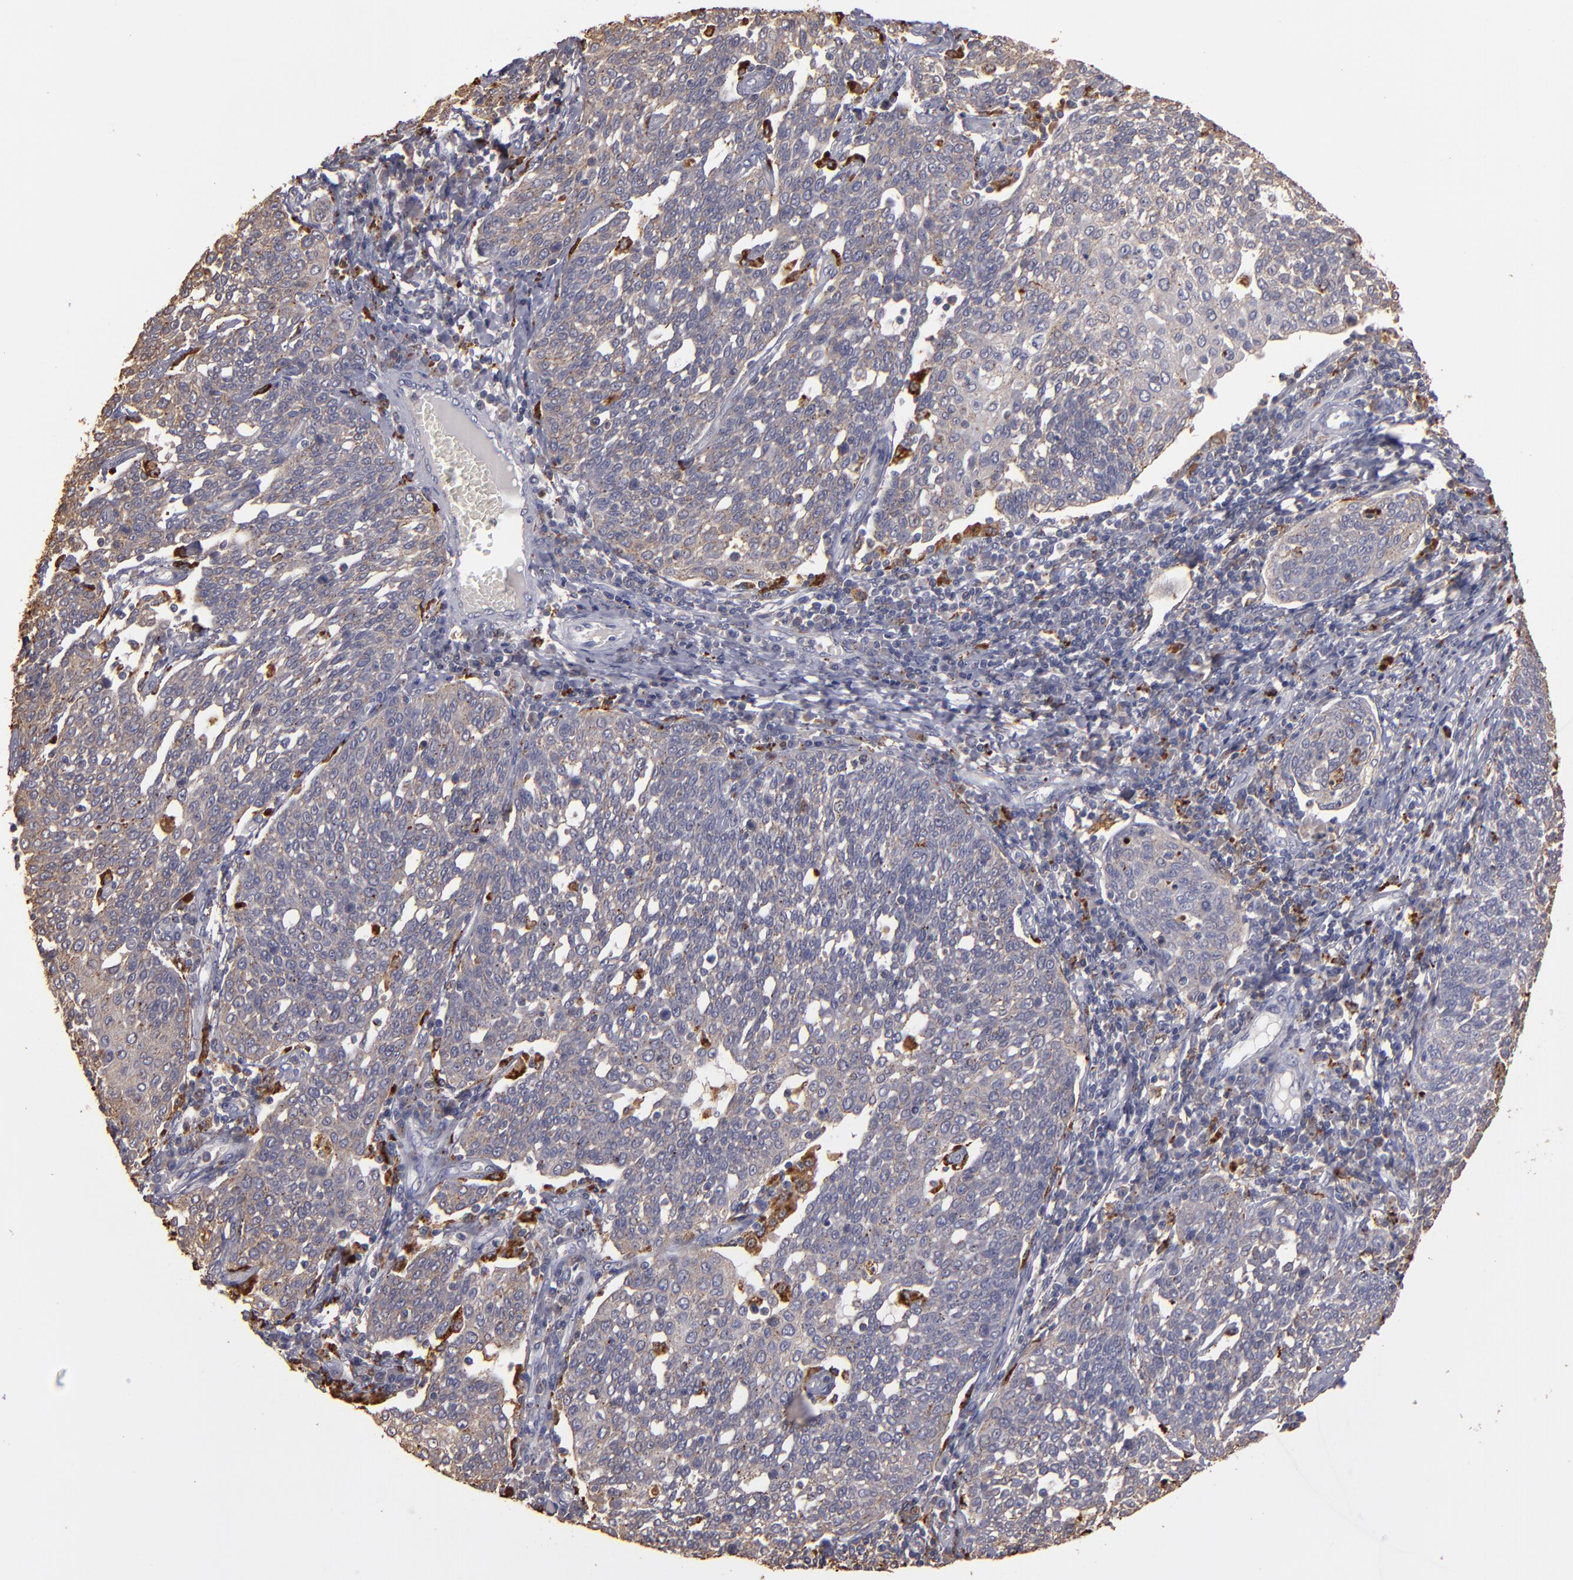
{"staining": {"intensity": "weak", "quantity": ">75%", "location": "cytoplasmic/membranous"}, "tissue": "cervical cancer", "cell_type": "Tumor cells", "image_type": "cancer", "snomed": [{"axis": "morphology", "description": "Squamous cell carcinoma, NOS"}, {"axis": "topography", "description": "Cervix"}], "caption": "Weak cytoplasmic/membranous positivity is identified in approximately >75% of tumor cells in squamous cell carcinoma (cervical). (IHC, brightfield microscopy, high magnification).", "gene": "TRAF1", "patient": {"sex": "female", "age": 34}}